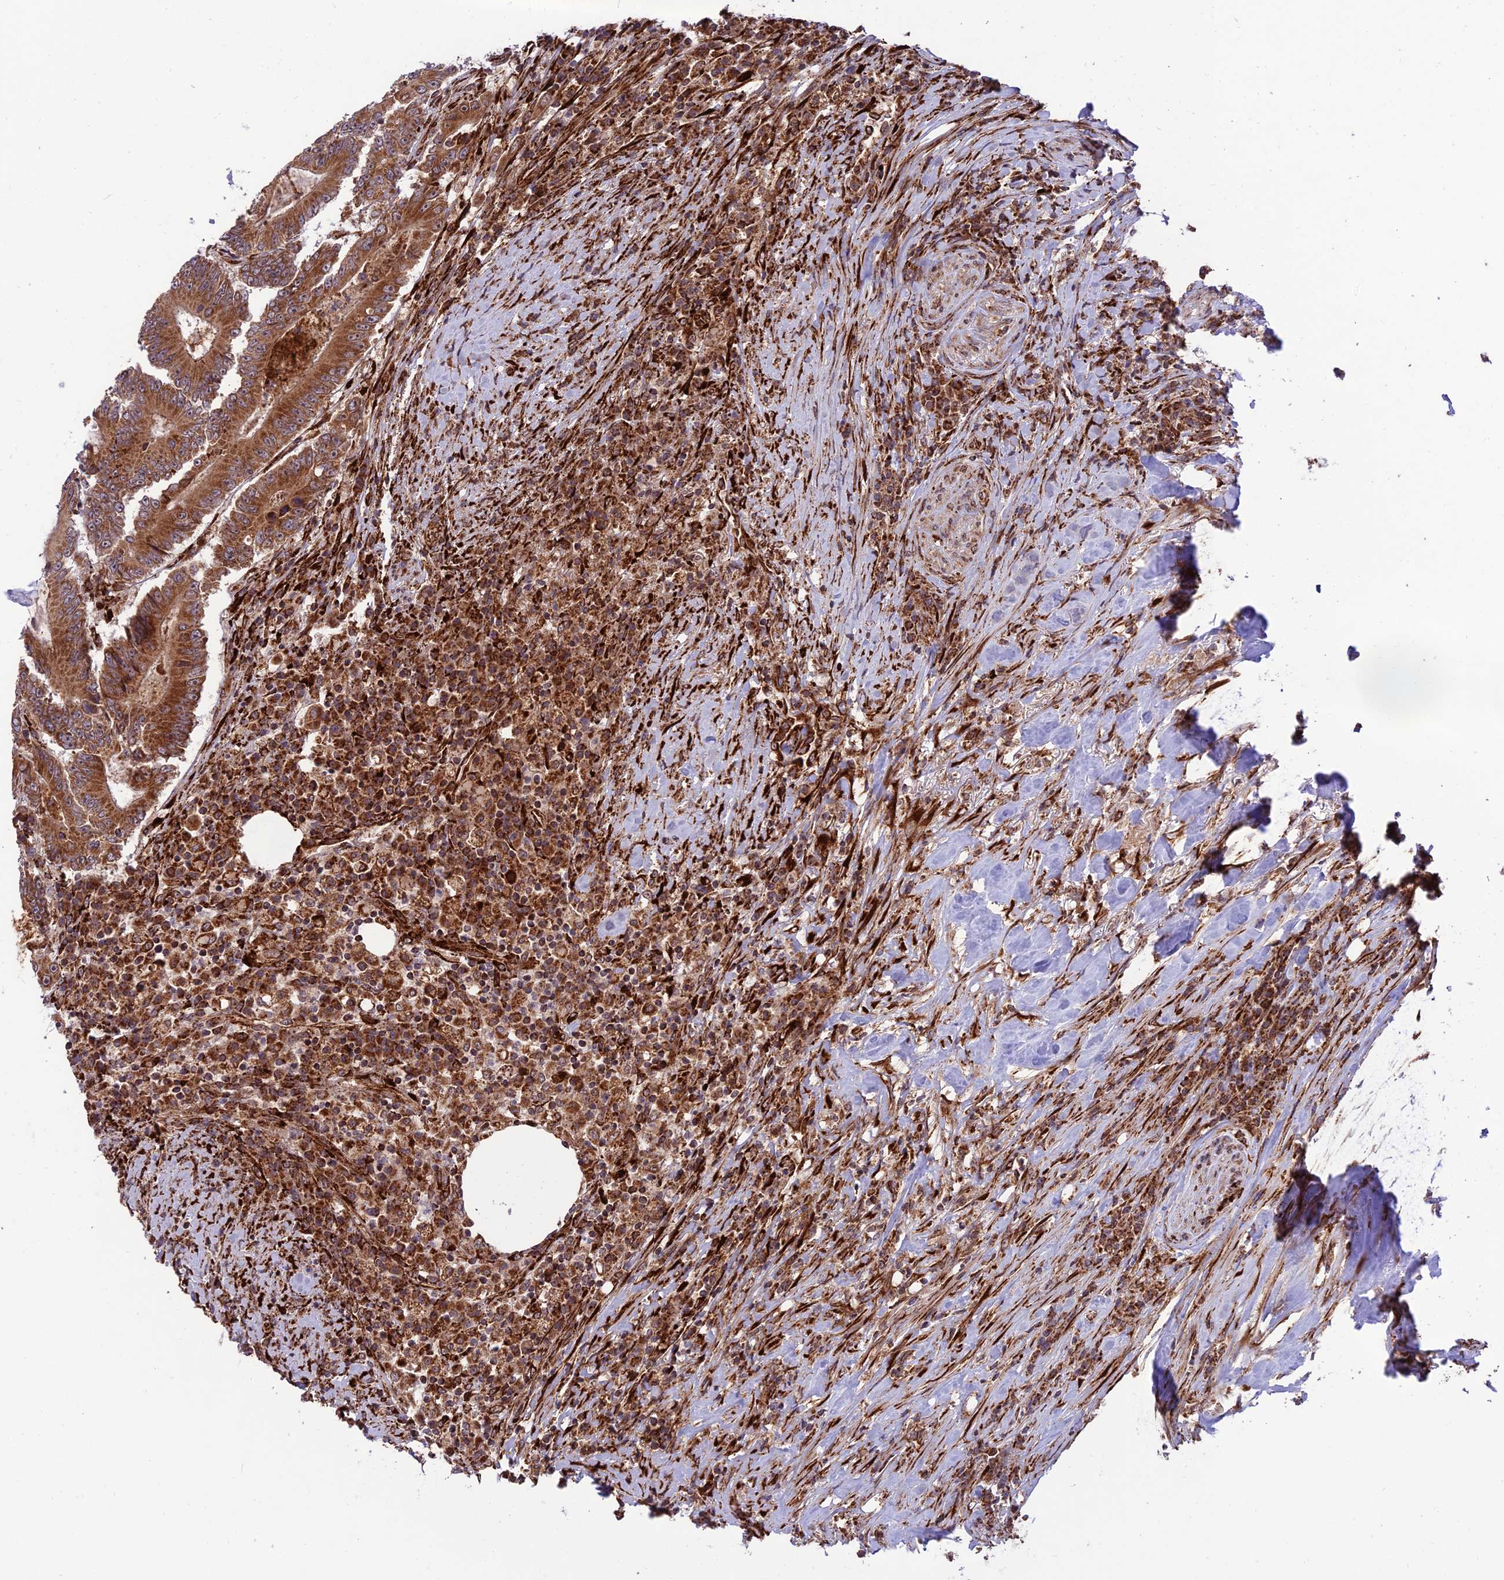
{"staining": {"intensity": "strong", "quantity": ">75%", "location": "cytoplasmic/membranous"}, "tissue": "colorectal cancer", "cell_type": "Tumor cells", "image_type": "cancer", "snomed": [{"axis": "morphology", "description": "Adenocarcinoma, NOS"}, {"axis": "topography", "description": "Colon"}], "caption": "Tumor cells reveal high levels of strong cytoplasmic/membranous positivity in about >75% of cells in adenocarcinoma (colorectal).", "gene": "CRTAP", "patient": {"sex": "male", "age": 83}}